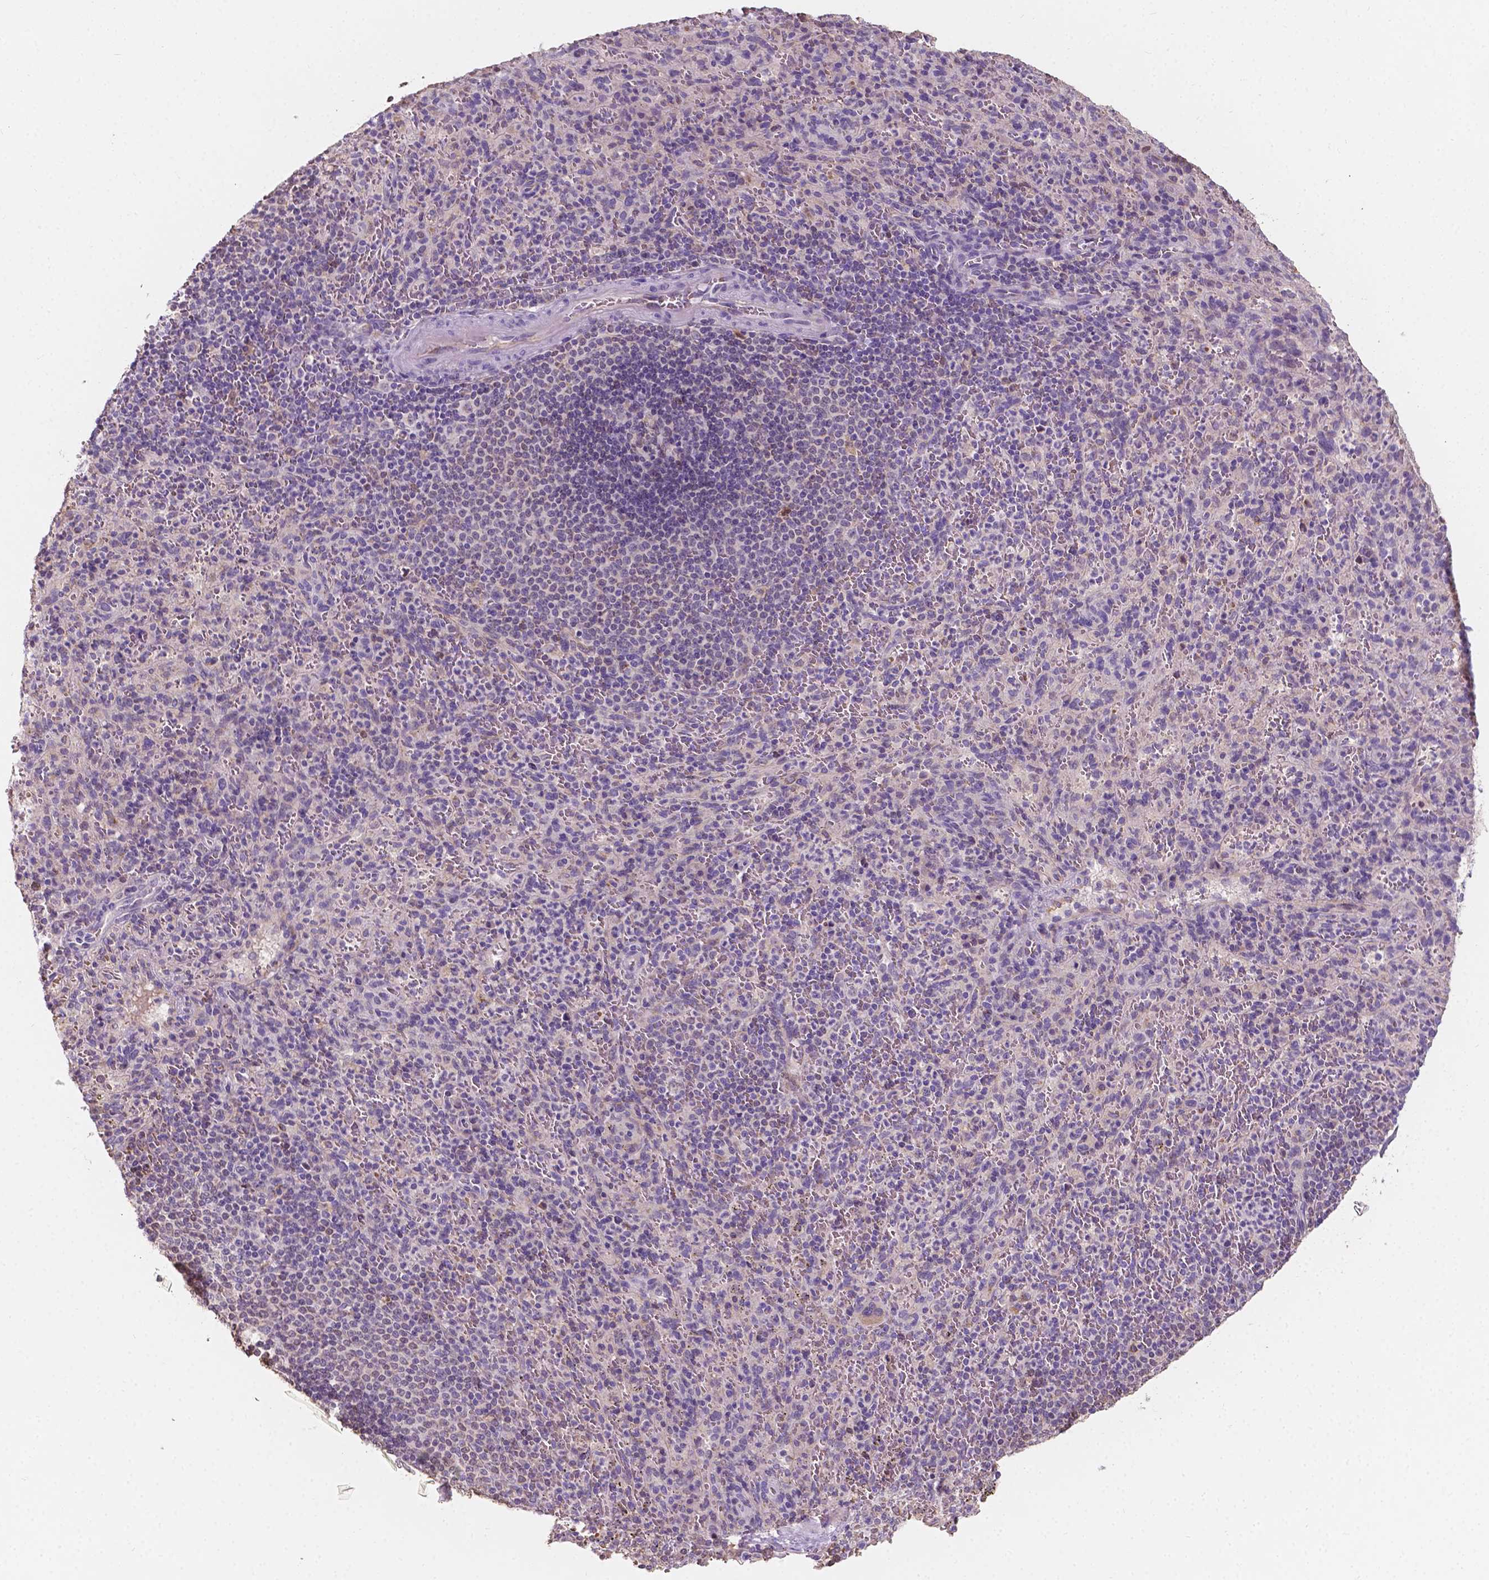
{"staining": {"intensity": "negative", "quantity": "none", "location": "none"}, "tissue": "spleen", "cell_type": "Cells in red pulp", "image_type": "normal", "snomed": [{"axis": "morphology", "description": "Normal tissue, NOS"}, {"axis": "topography", "description": "Spleen"}], "caption": "A micrograph of human spleen is negative for staining in cells in red pulp. (DAB (3,3'-diaminobenzidine) IHC visualized using brightfield microscopy, high magnification).", "gene": "SLC22A4", "patient": {"sex": "male", "age": 57}}